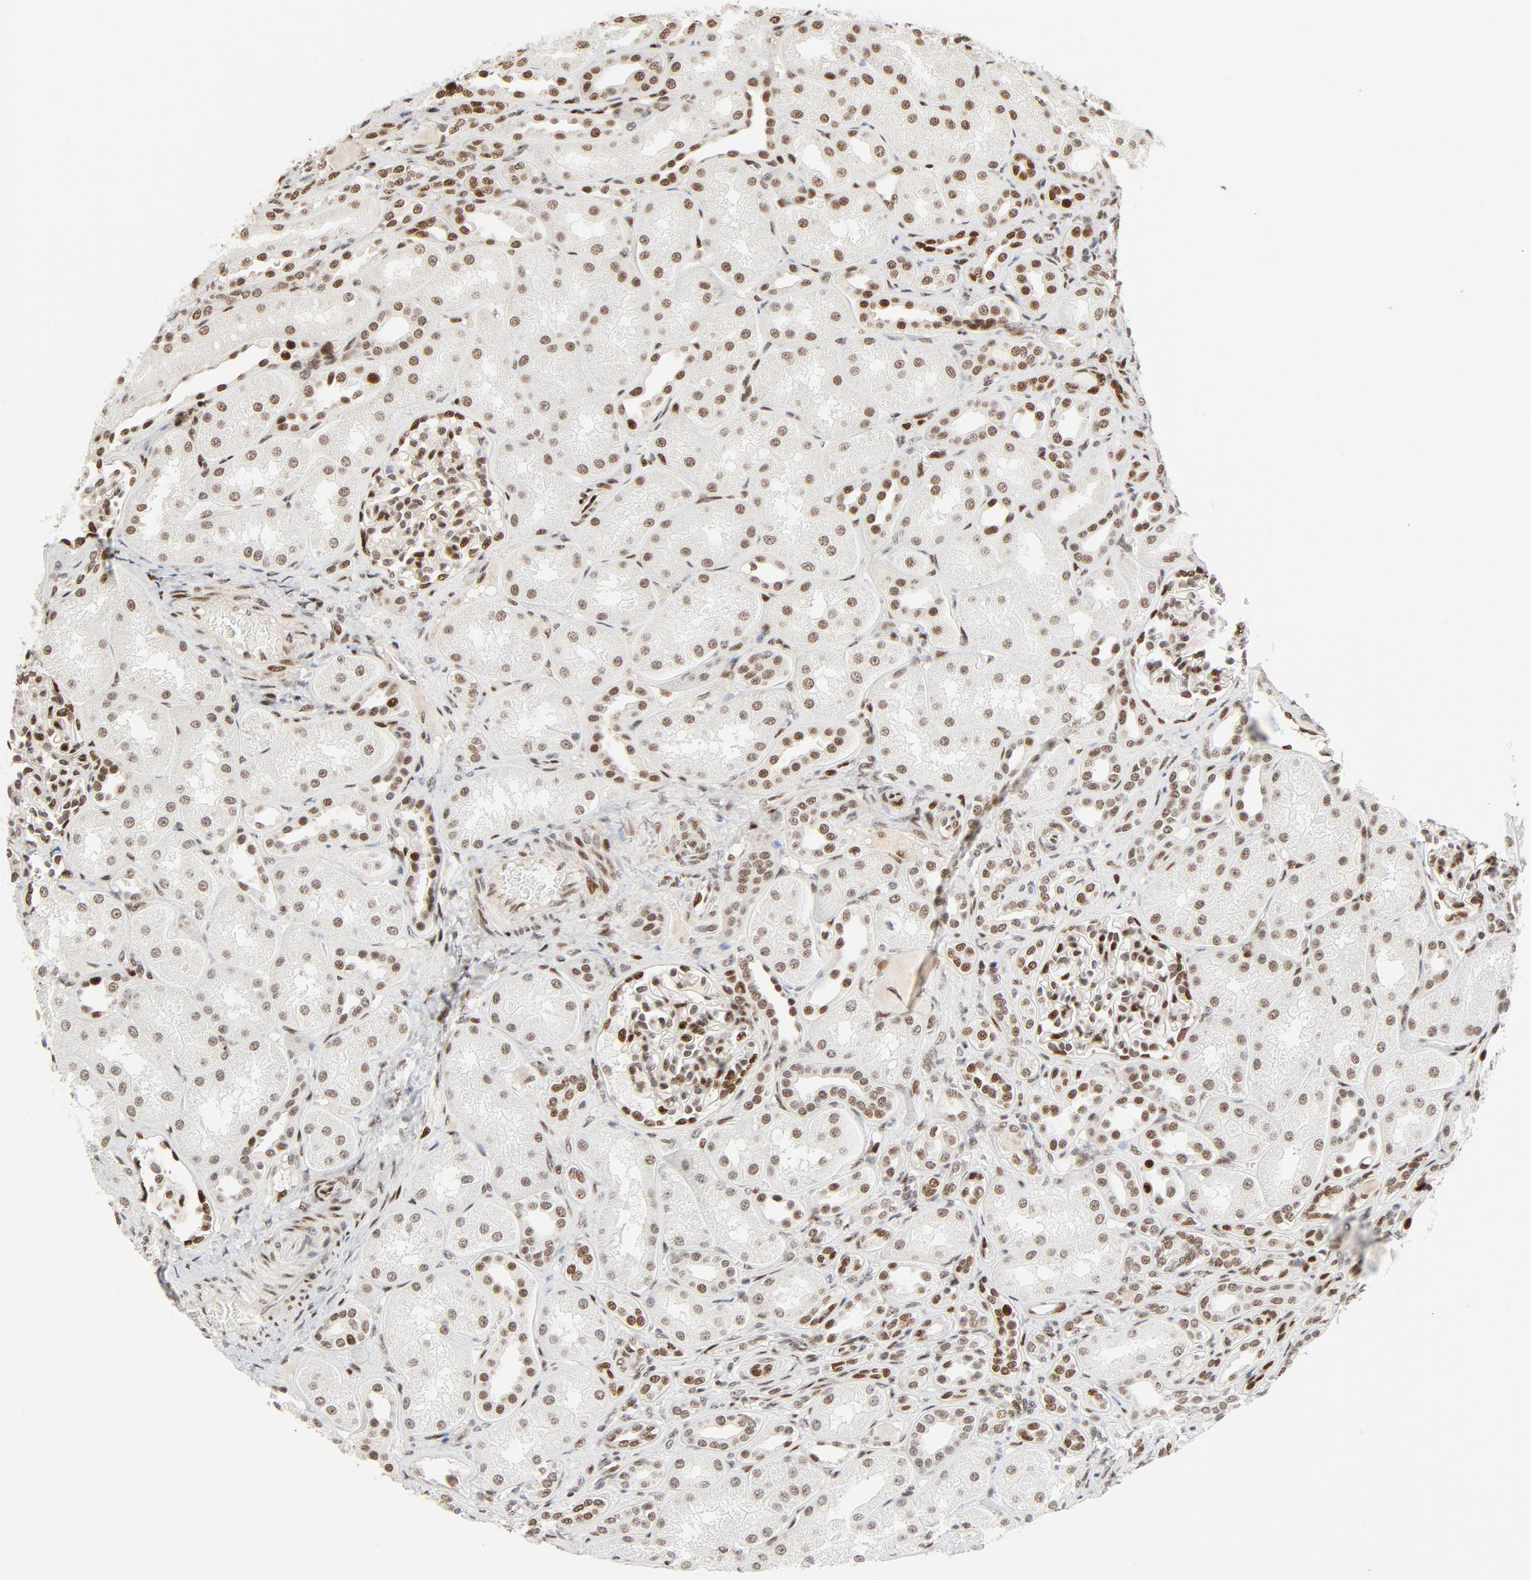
{"staining": {"intensity": "moderate", "quantity": ">75%", "location": "nuclear"}, "tissue": "kidney", "cell_type": "Cells in glomeruli", "image_type": "normal", "snomed": [{"axis": "morphology", "description": "Normal tissue, NOS"}, {"axis": "topography", "description": "Kidney"}], "caption": "A photomicrograph showing moderate nuclear positivity in about >75% of cells in glomeruli in benign kidney, as visualized by brown immunohistochemical staining.", "gene": "GTF2I", "patient": {"sex": "male", "age": 7}}